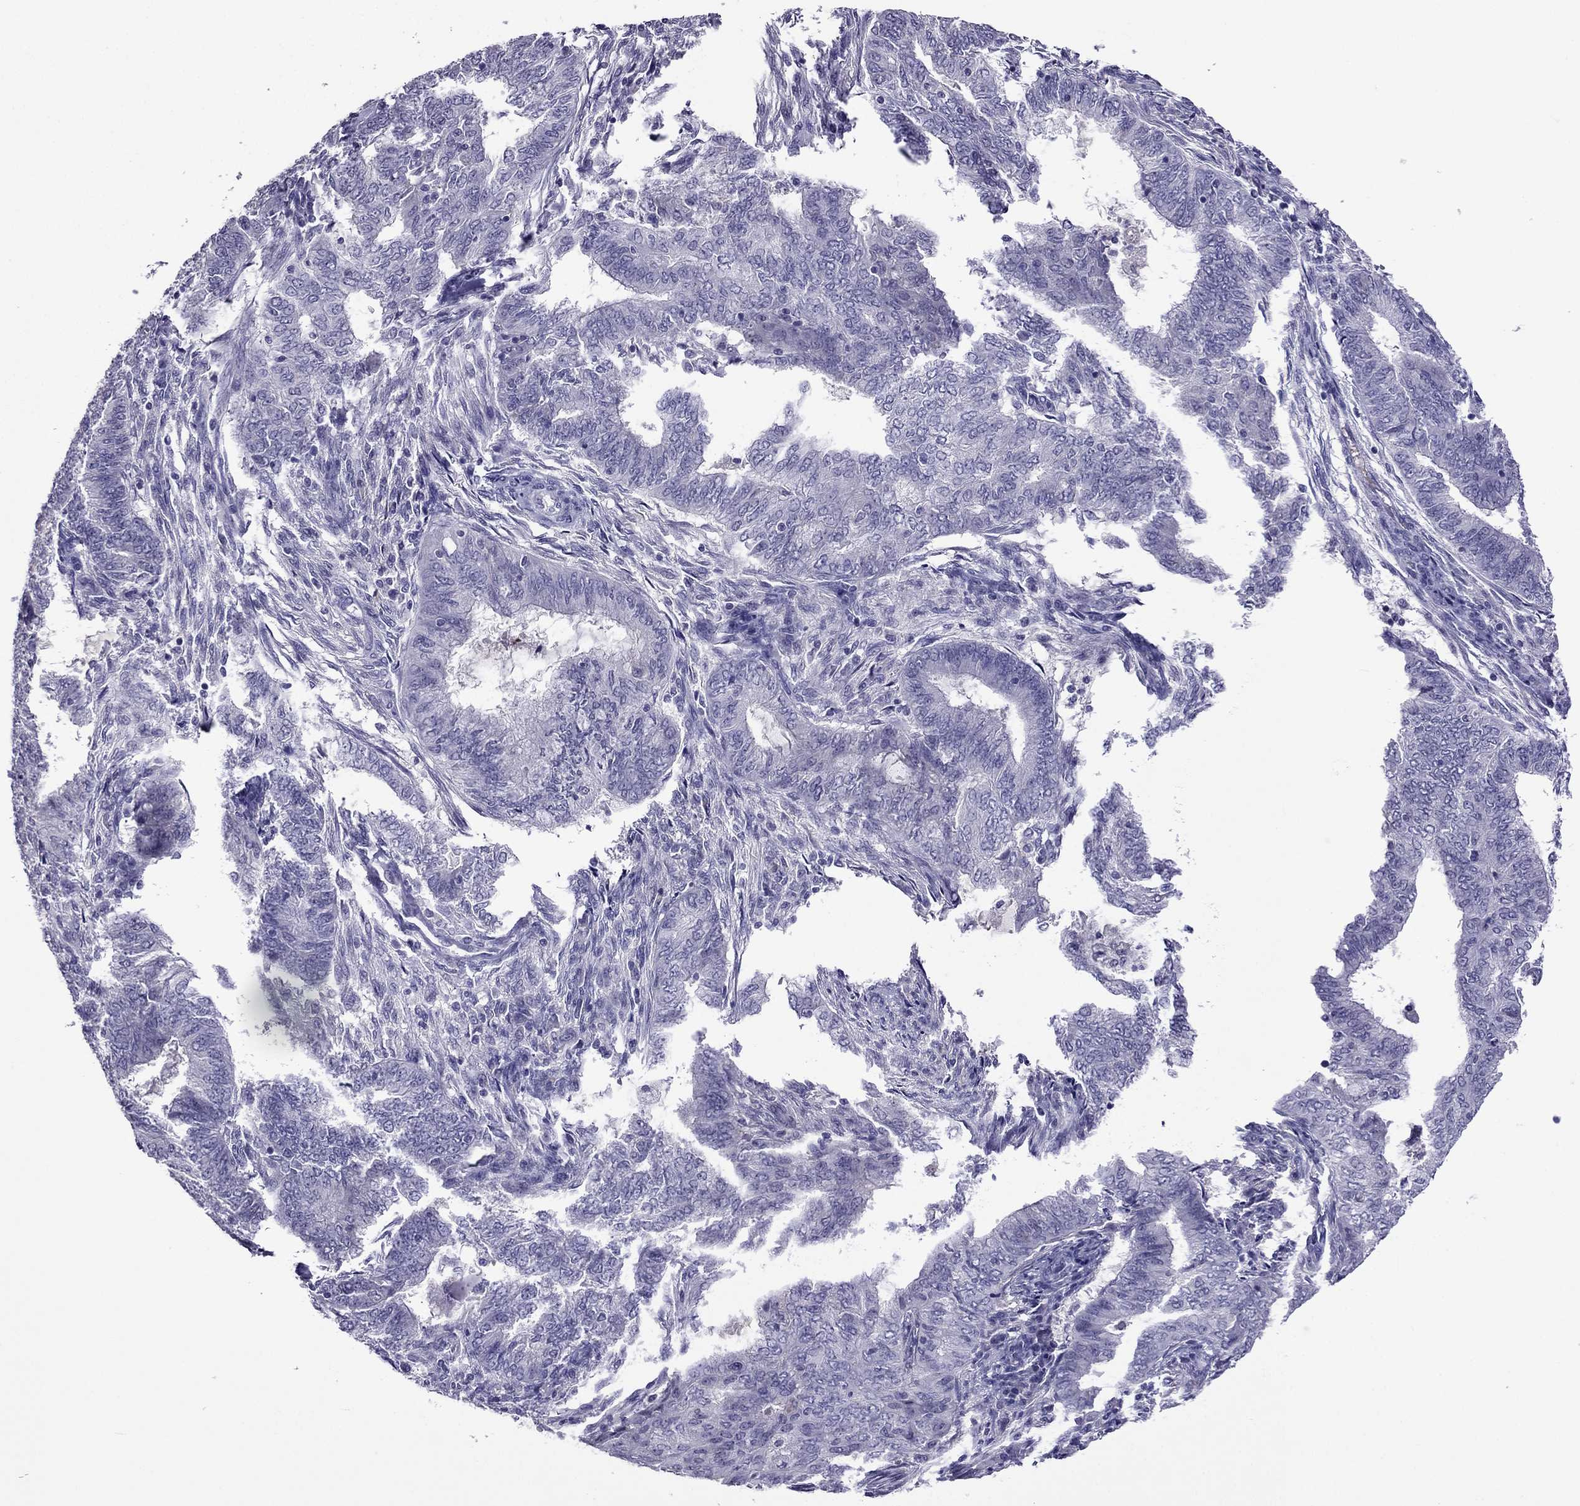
{"staining": {"intensity": "negative", "quantity": "none", "location": "none"}, "tissue": "endometrial cancer", "cell_type": "Tumor cells", "image_type": "cancer", "snomed": [{"axis": "morphology", "description": "Adenocarcinoma, NOS"}, {"axis": "topography", "description": "Endometrium"}], "caption": "Protein analysis of adenocarcinoma (endometrial) exhibits no significant positivity in tumor cells.", "gene": "SPTBN4", "patient": {"sex": "female", "age": 62}}